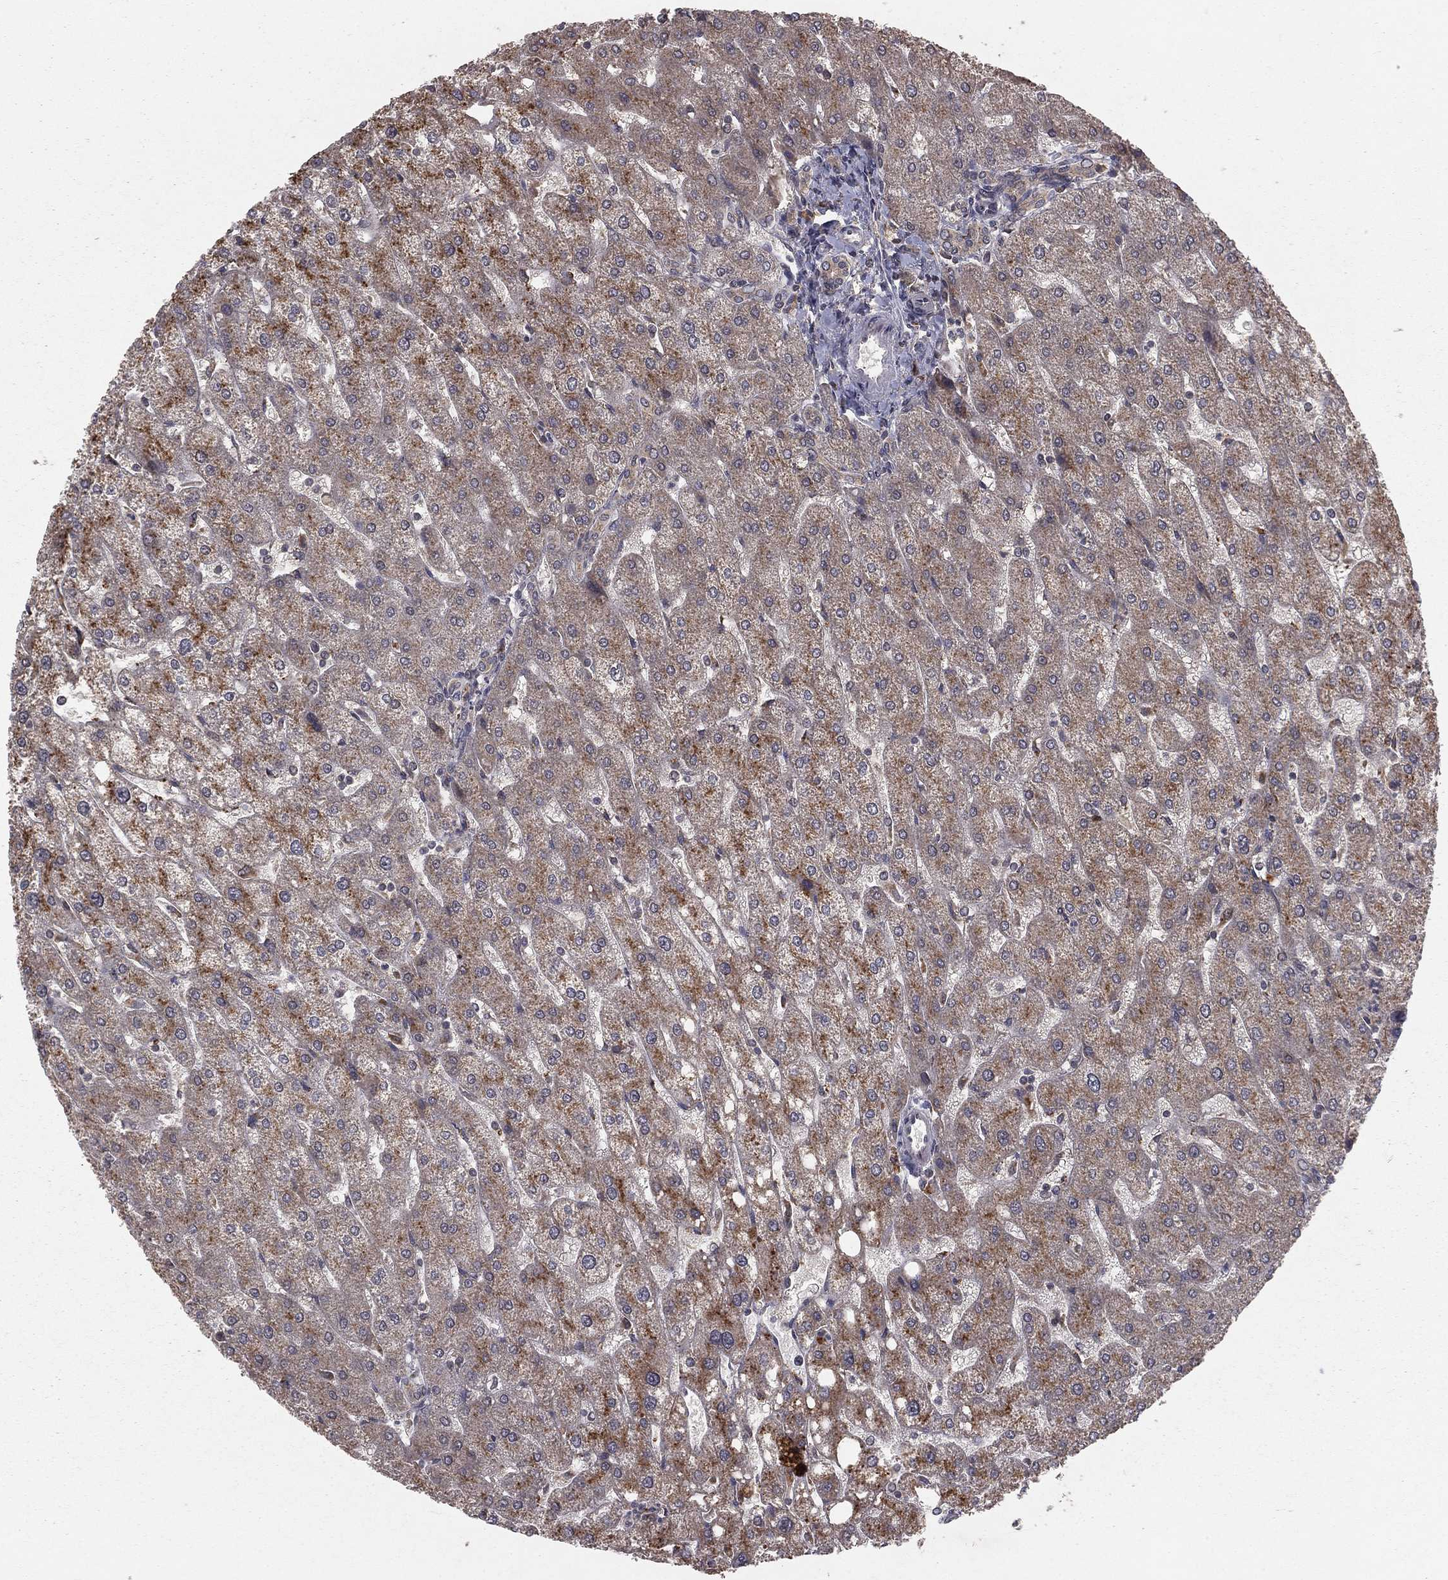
{"staining": {"intensity": "negative", "quantity": "none", "location": "none"}, "tissue": "liver", "cell_type": "Cholangiocytes", "image_type": "normal", "snomed": [{"axis": "morphology", "description": "Normal tissue, NOS"}, {"axis": "topography", "description": "Liver"}], "caption": "Human liver stained for a protein using immunohistochemistry (IHC) demonstrates no expression in cholangiocytes.", "gene": "ZDHHC15", "patient": {"sex": "male", "age": 67}}